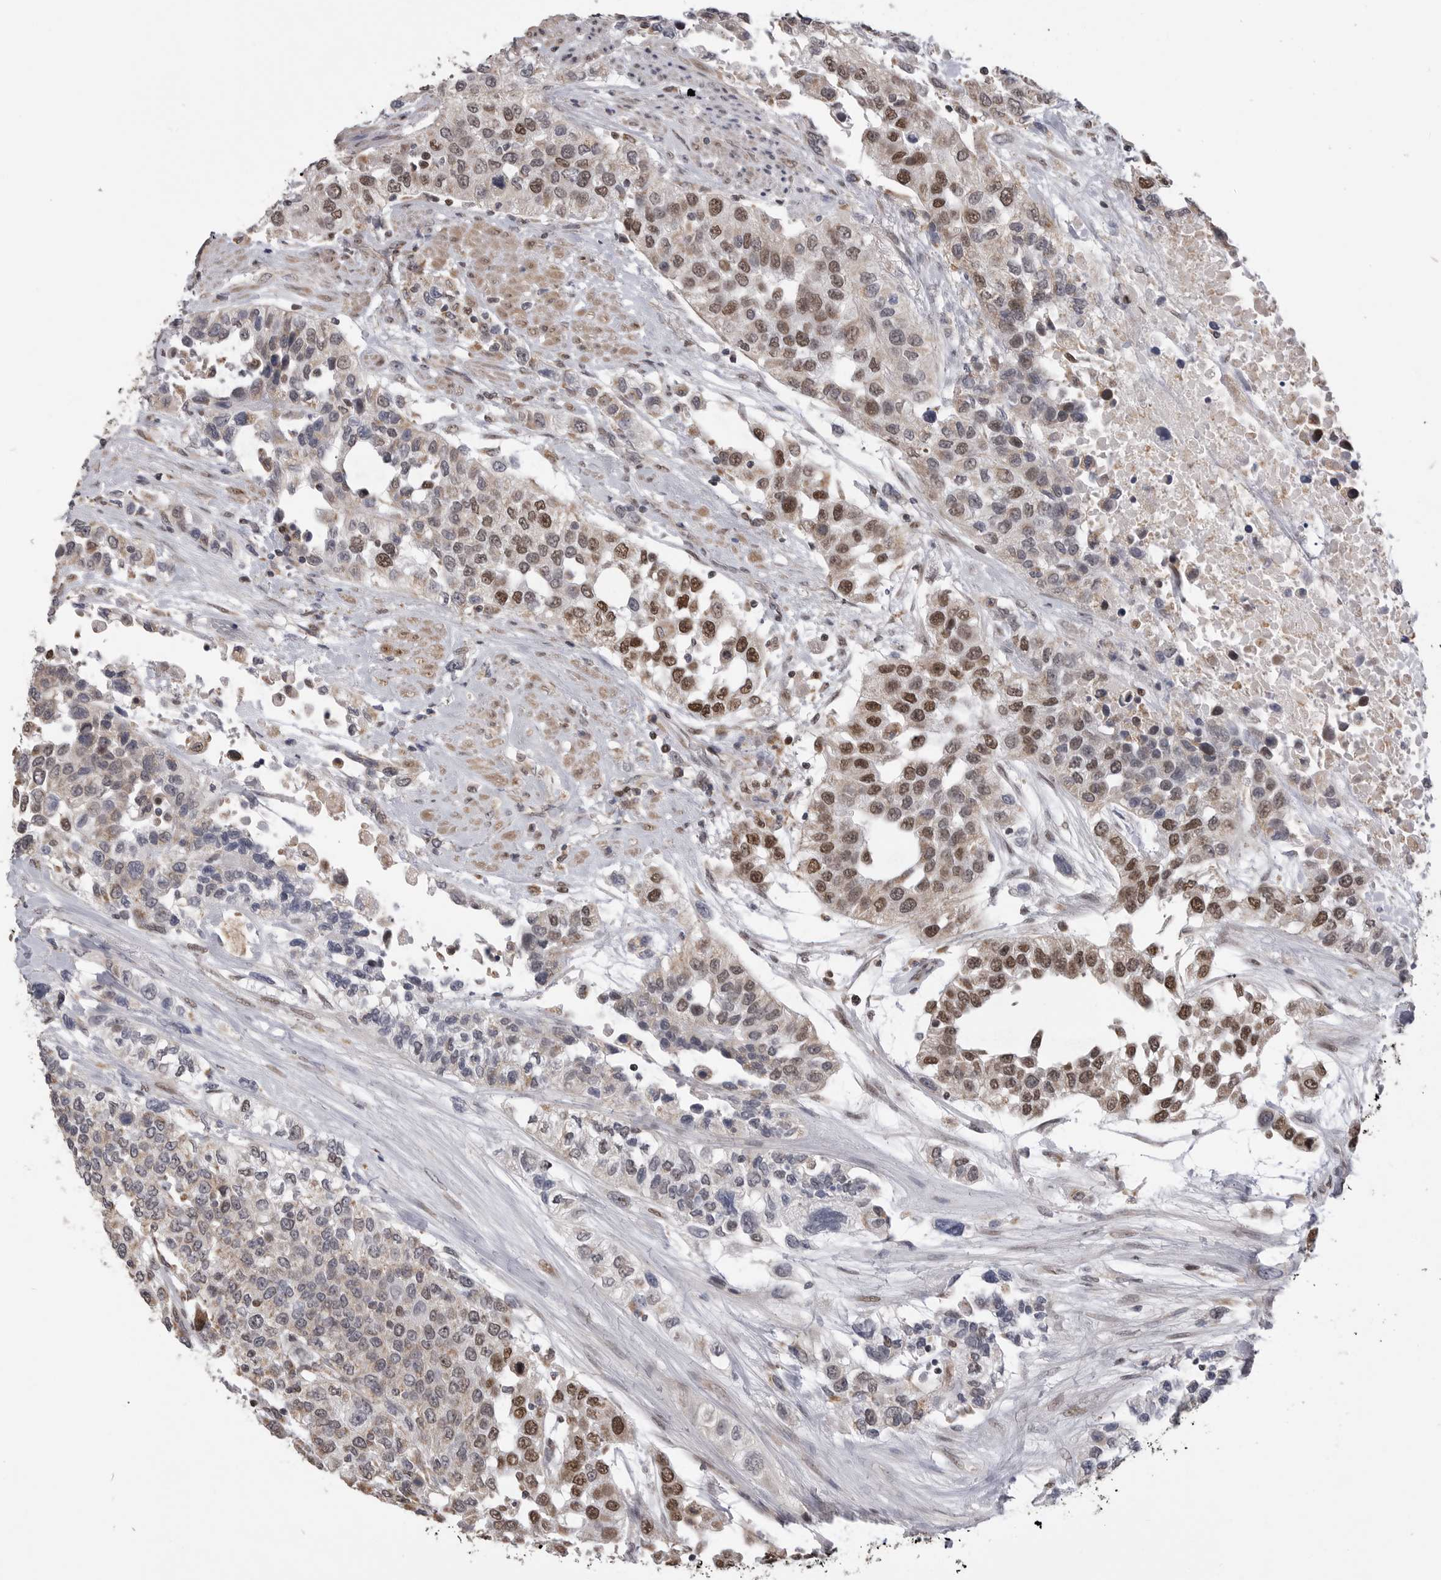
{"staining": {"intensity": "strong", "quantity": "<25%", "location": "nuclear"}, "tissue": "urothelial cancer", "cell_type": "Tumor cells", "image_type": "cancer", "snomed": [{"axis": "morphology", "description": "Urothelial carcinoma, High grade"}, {"axis": "topography", "description": "Urinary bladder"}], "caption": "DAB (3,3'-diaminobenzidine) immunohistochemical staining of high-grade urothelial carcinoma demonstrates strong nuclear protein positivity in approximately <25% of tumor cells.", "gene": "SMARCC1", "patient": {"sex": "female", "age": 80}}